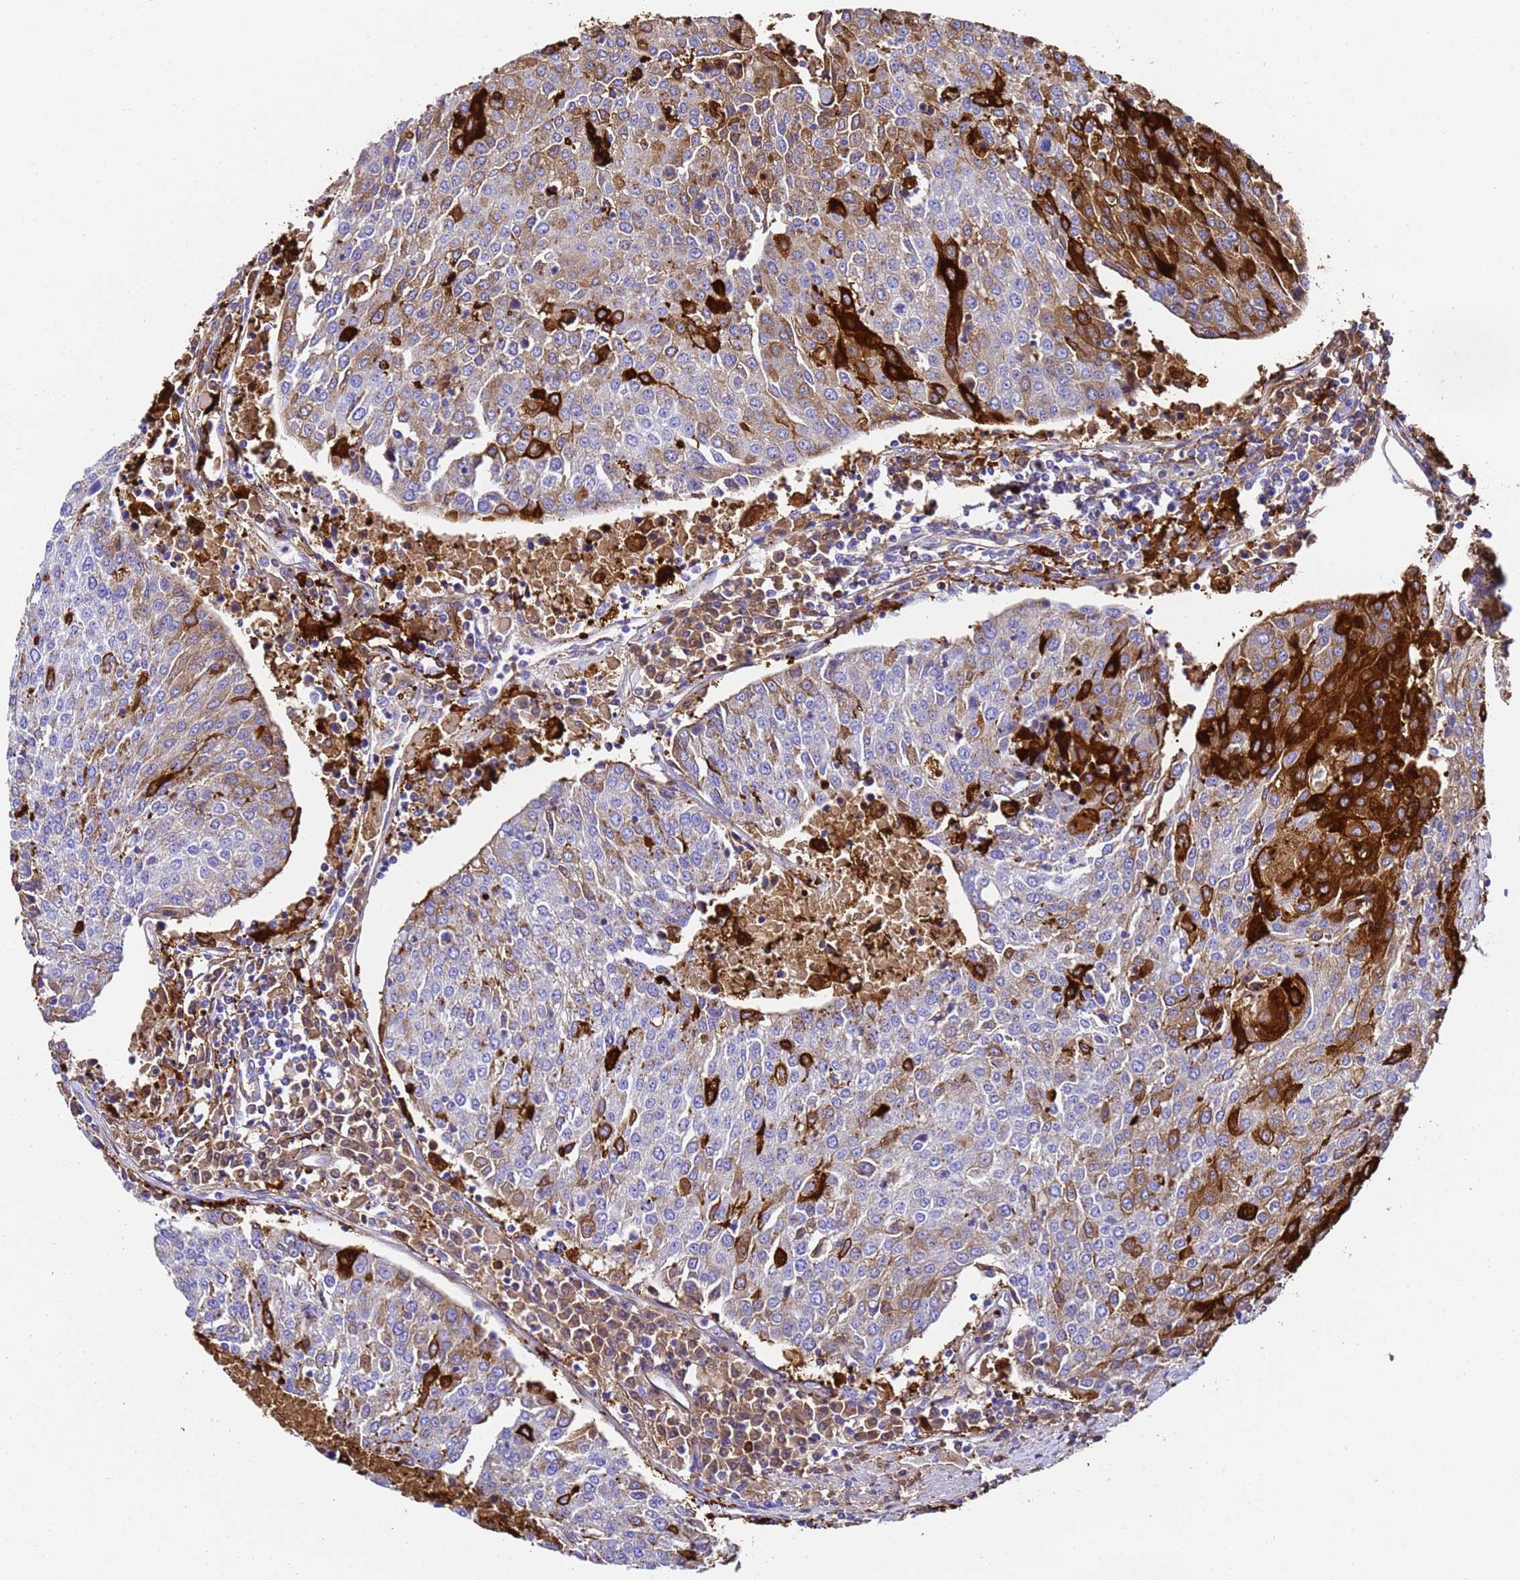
{"staining": {"intensity": "strong", "quantity": "<25%", "location": "cytoplasmic/membranous"}, "tissue": "urothelial cancer", "cell_type": "Tumor cells", "image_type": "cancer", "snomed": [{"axis": "morphology", "description": "Urothelial carcinoma, High grade"}, {"axis": "topography", "description": "Urinary bladder"}], "caption": "High-grade urothelial carcinoma stained for a protein (brown) displays strong cytoplasmic/membranous positive expression in approximately <25% of tumor cells.", "gene": "FTL", "patient": {"sex": "female", "age": 85}}